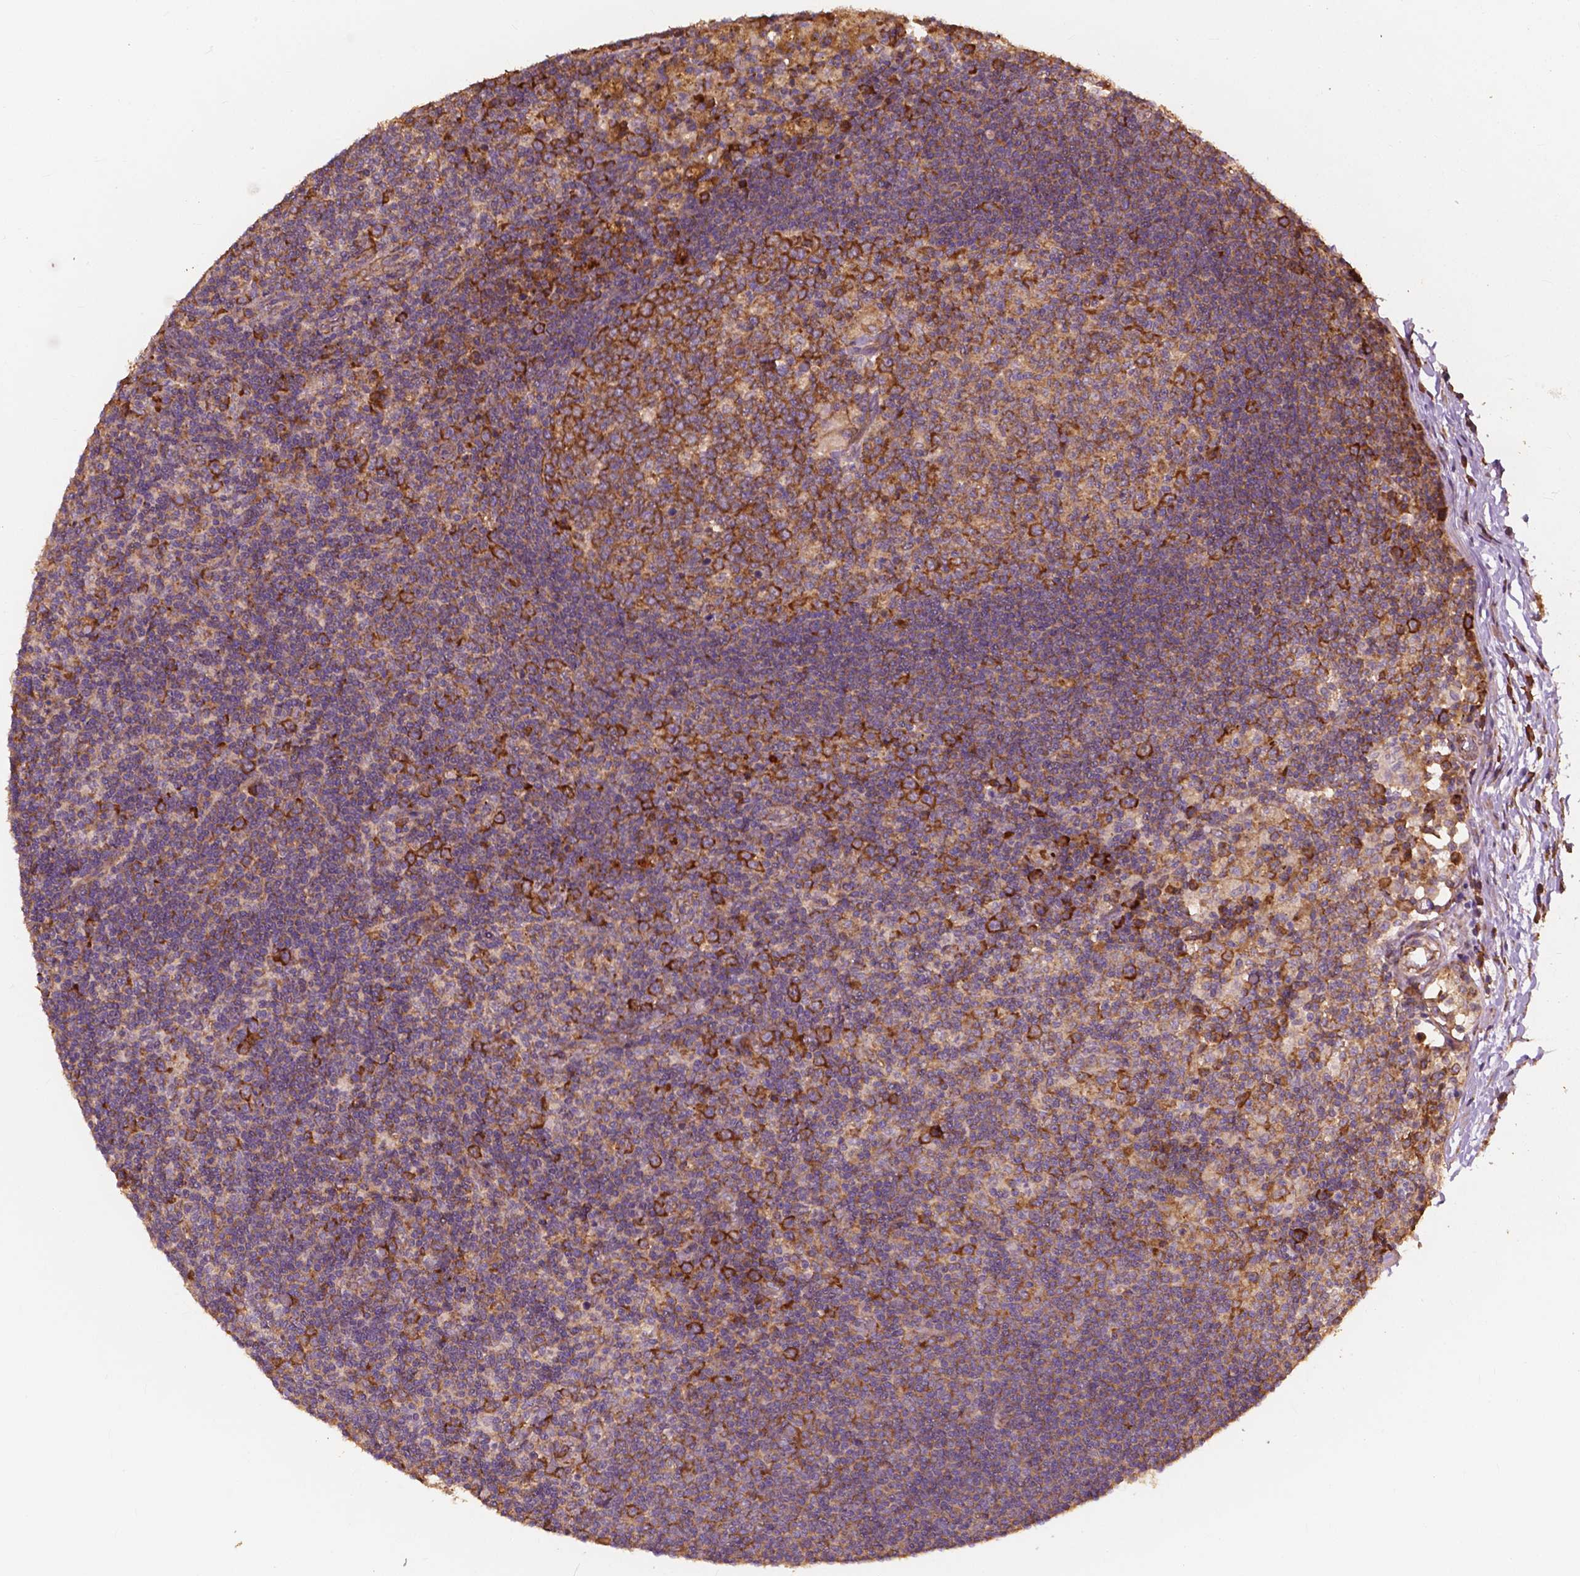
{"staining": {"intensity": "strong", "quantity": ">75%", "location": "cytoplasmic/membranous"}, "tissue": "lymph node", "cell_type": "Germinal center cells", "image_type": "normal", "snomed": [{"axis": "morphology", "description": "Normal tissue, NOS"}, {"axis": "topography", "description": "Lymph node"}], "caption": "A high-resolution image shows IHC staining of benign lymph node, which reveals strong cytoplasmic/membranous expression in about >75% of germinal center cells. Using DAB (brown) and hematoxylin (blue) stains, captured at high magnification using brightfield microscopy.", "gene": "G3BP1", "patient": {"sex": "female", "age": 72}}